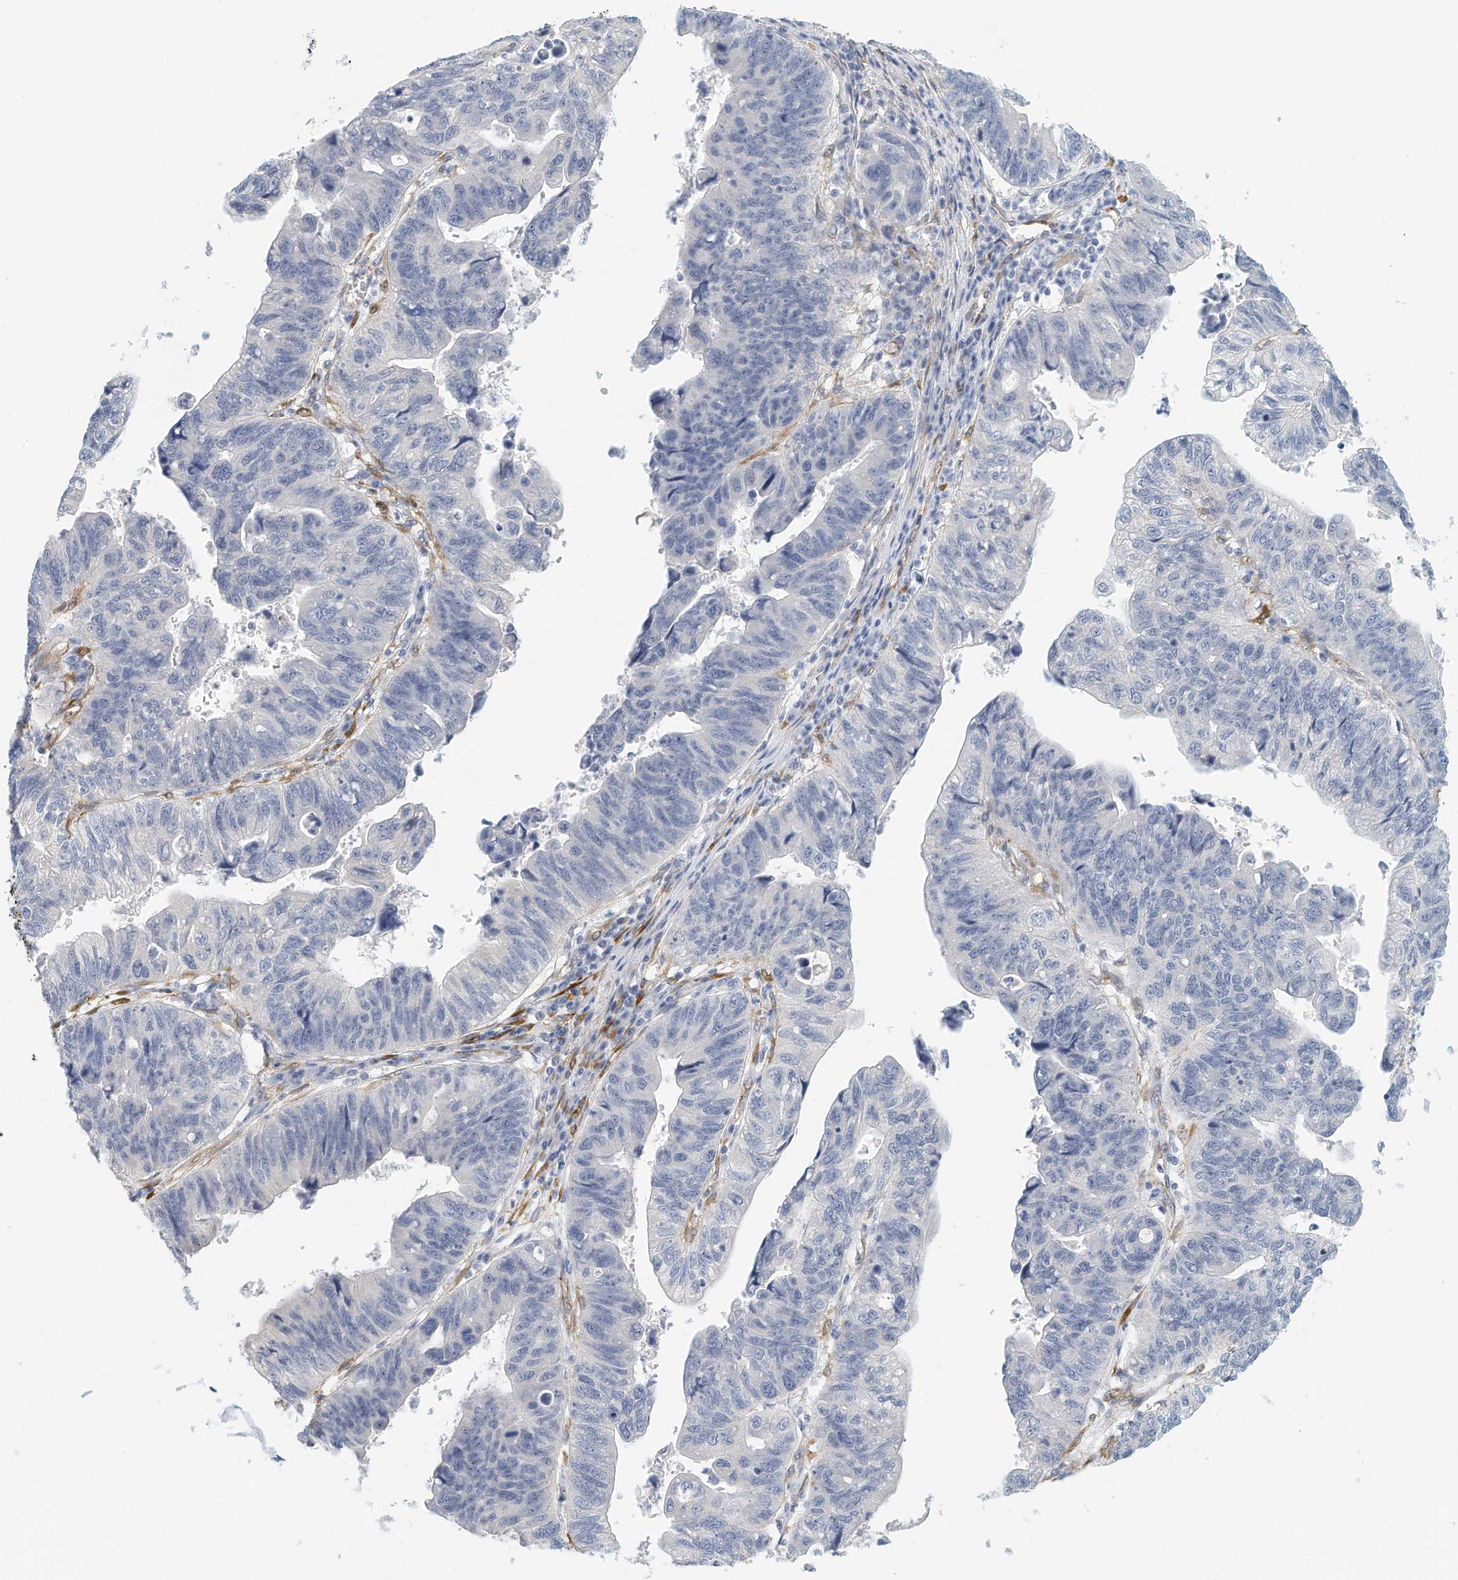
{"staining": {"intensity": "negative", "quantity": "none", "location": "none"}, "tissue": "stomach cancer", "cell_type": "Tumor cells", "image_type": "cancer", "snomed": [{"axis": "morphology", "description": "Adenocarcinoma, NOS"}, {"axis": "topography", "description": "Stomach"}], "caption": "Immunohistochemistry micrograph of neoplastic tissue: human stomach cancer (adenocarcinoma) stained with DAB (3,3'-diaminobenzidine) exhibits no significant protein expression in tumor cells.", "gene": "ARHGAP28", "patient": {"sex": "male", "age": 59}}